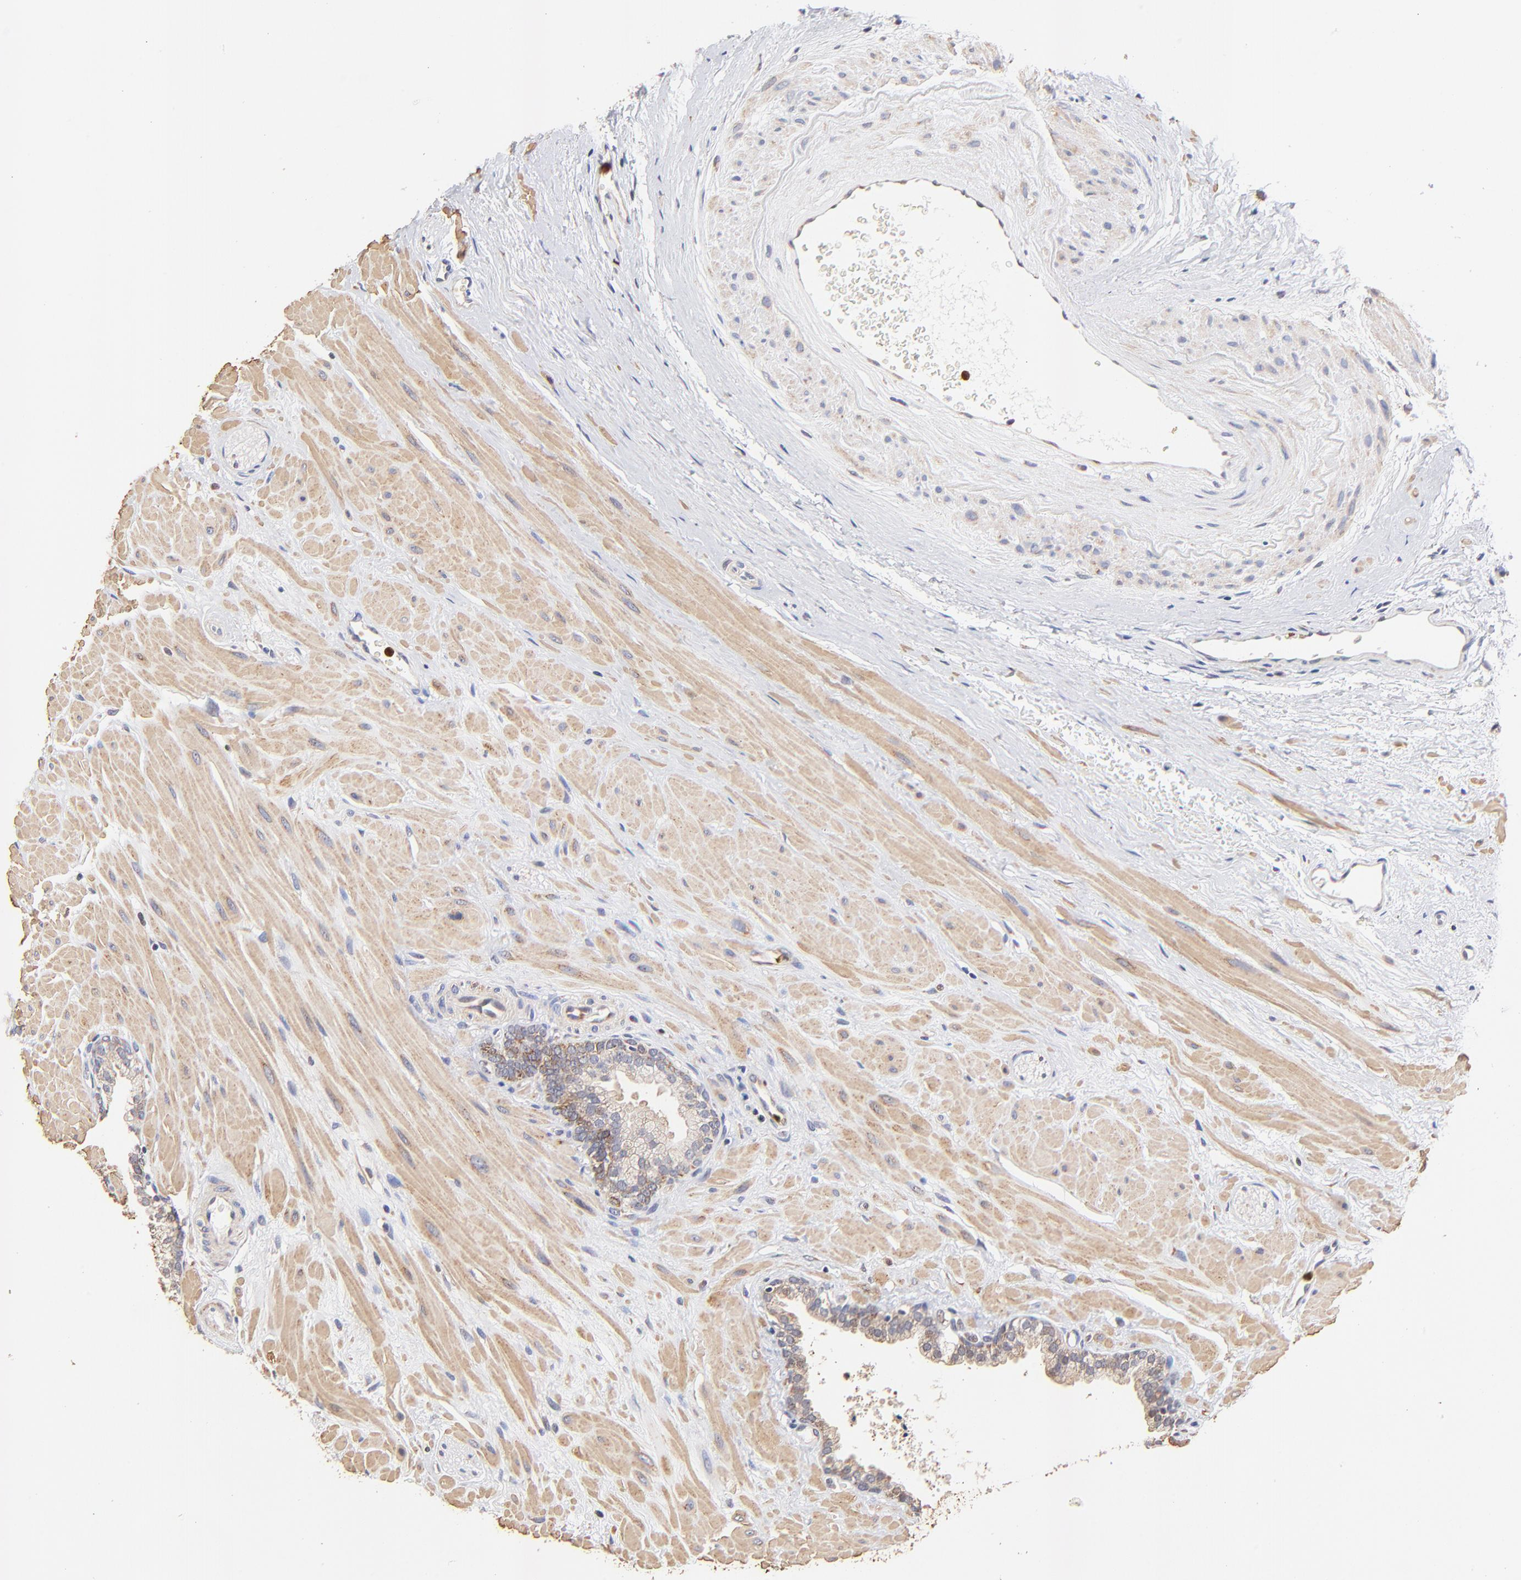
{"staining": {"intensity": "moderate", "quantity": "25%-75%", "location": "cytoplasmic/membranous"}, "tissue": "prostate", "cell_type": "Glandular cells", "image_type": "normal", "snomed": [{"axis": "morphology", "description": "Normal tissue, NOS"}, {"axis": "topography", "description": "Prostate"}], "caption": "Prostate stained with immunohistochemistry (IHC) exhibits moderate cytoplasmic/membranous positivity in approximately 25%-75% of glandular cells. Using DAB (brown) and hematoxylin (blue) stains, captured at high magnification using brightfield microscopy.", "gene": "BBOF1", "patient": {"sex": "male", "age": 60}}